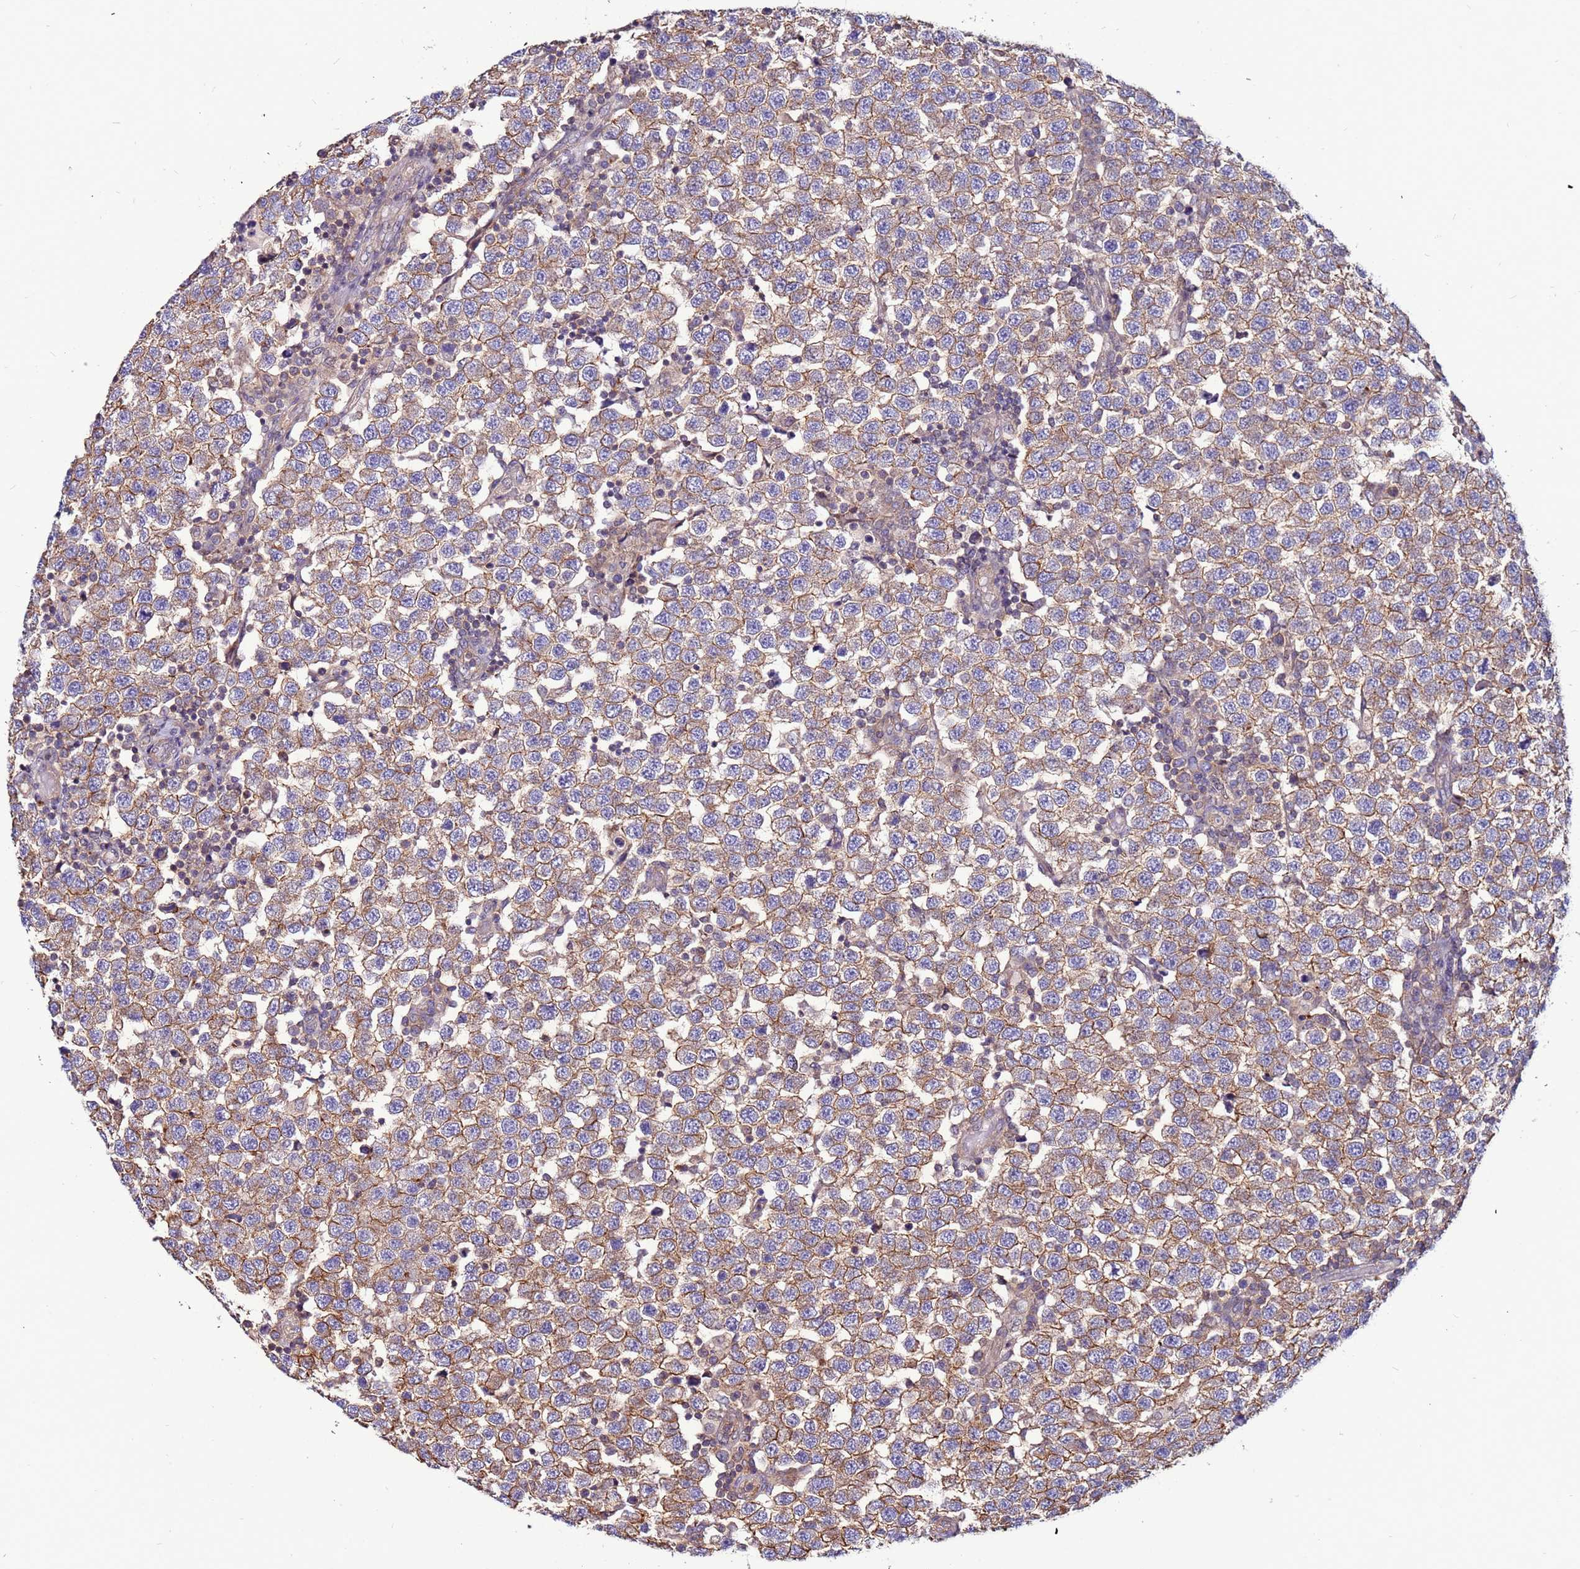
{"staining": {"intensity": "moderate", "quantity": ">75%", "location": "cytoplasmic/membranous"}, "tissue": "testis cancer", "cell_type": "Tumor cells", "image_type": "cancer", "snomed": [{"axis": "morphology", "description": "Seminoma, NOS"}, {"axis": "topography", "description": "Testis"}], "caption": "About >75% of tumor cells in seminoma (testis) show moderate cytoplasmic/membranous protein staining as visualized by brown immunohistochemical staining.", "gene": "NRN1L", "patient": {"sex": "male", "age": 34}}